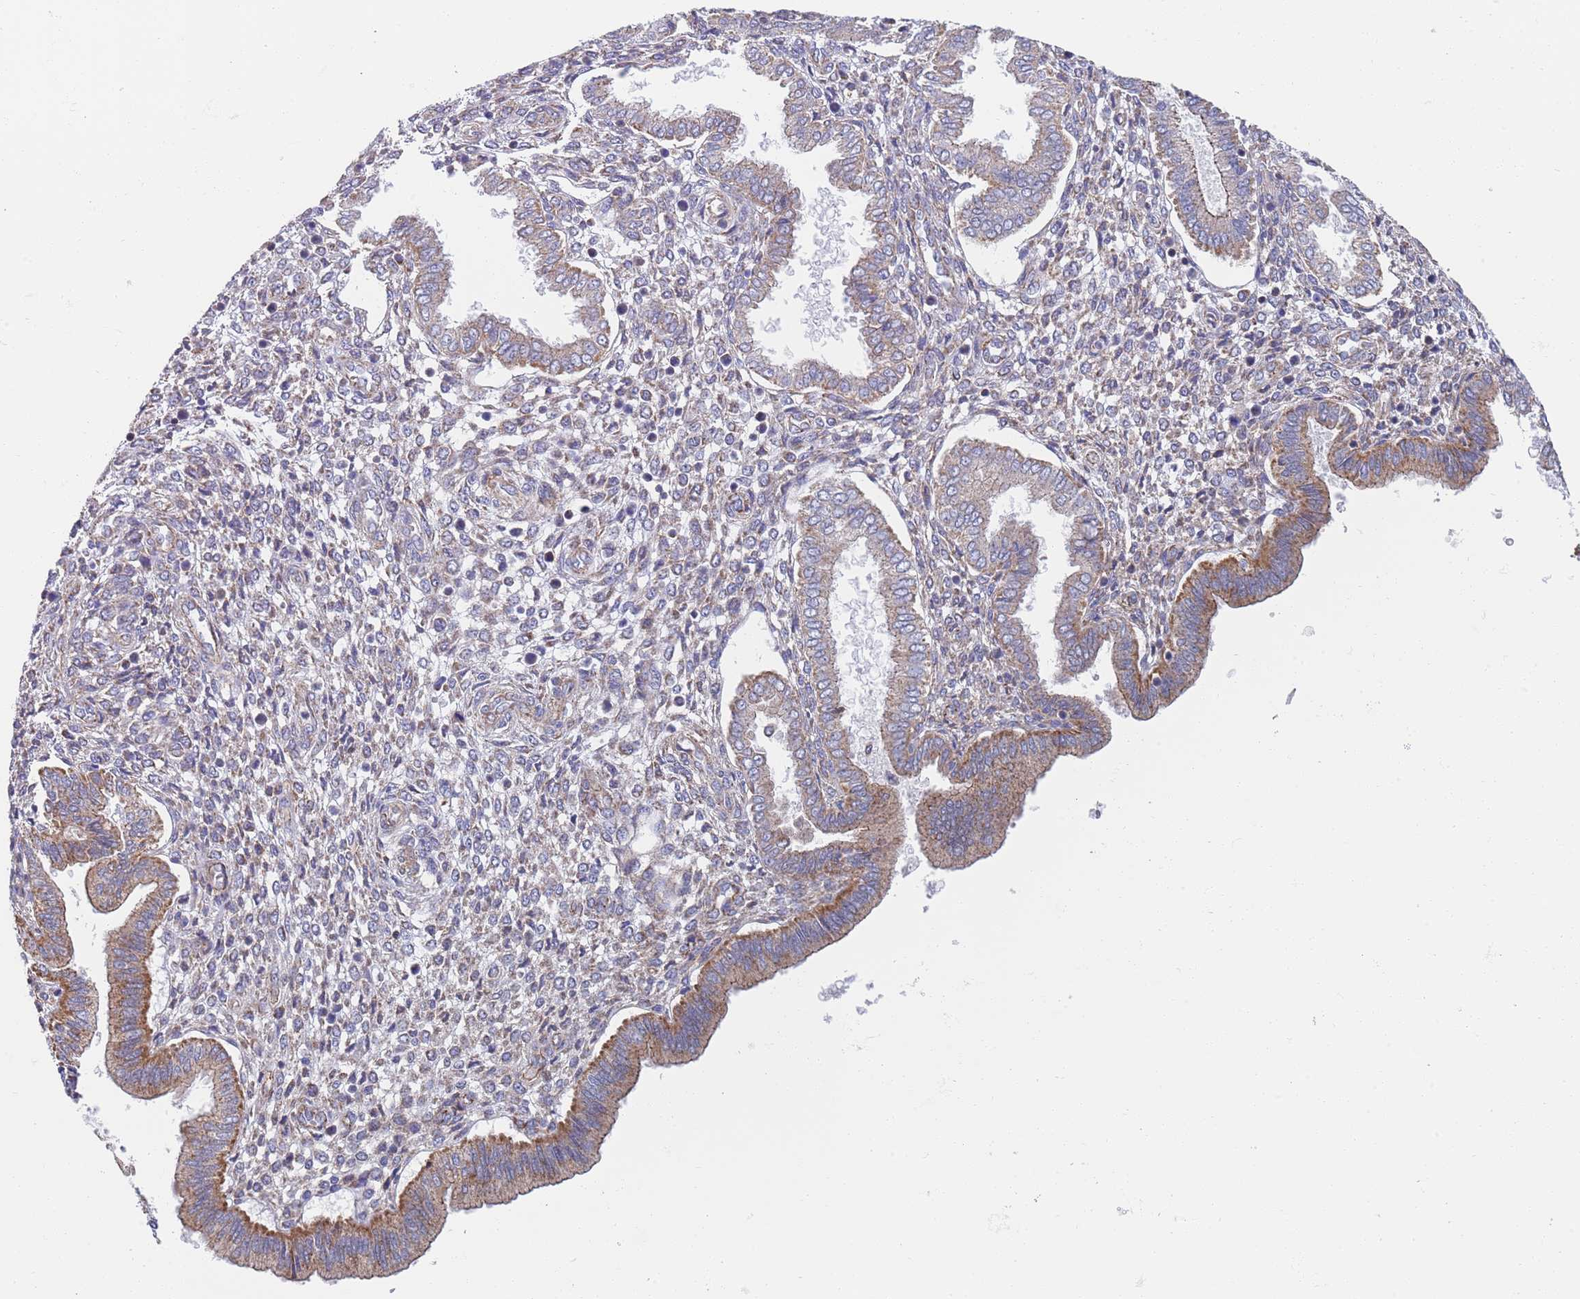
{"staining": {"intensity": "negative", "quantity": "none", "location": "none"}, "tissue": "endometrium", "cell_type": "Cells in endometrial stroma", "image_type": "normal", "snomed": [{"axis": "morphology", "description": "Normal tissue, NOS"}, {"axis": "topography", "description": "Endometrium"}], "caption": "Endometrium stained for a protein using IHC reveals no staining cells in endometrial stroma.", "gene": "PWWP3A", "patient": {"sex": "female", "age": 24}}